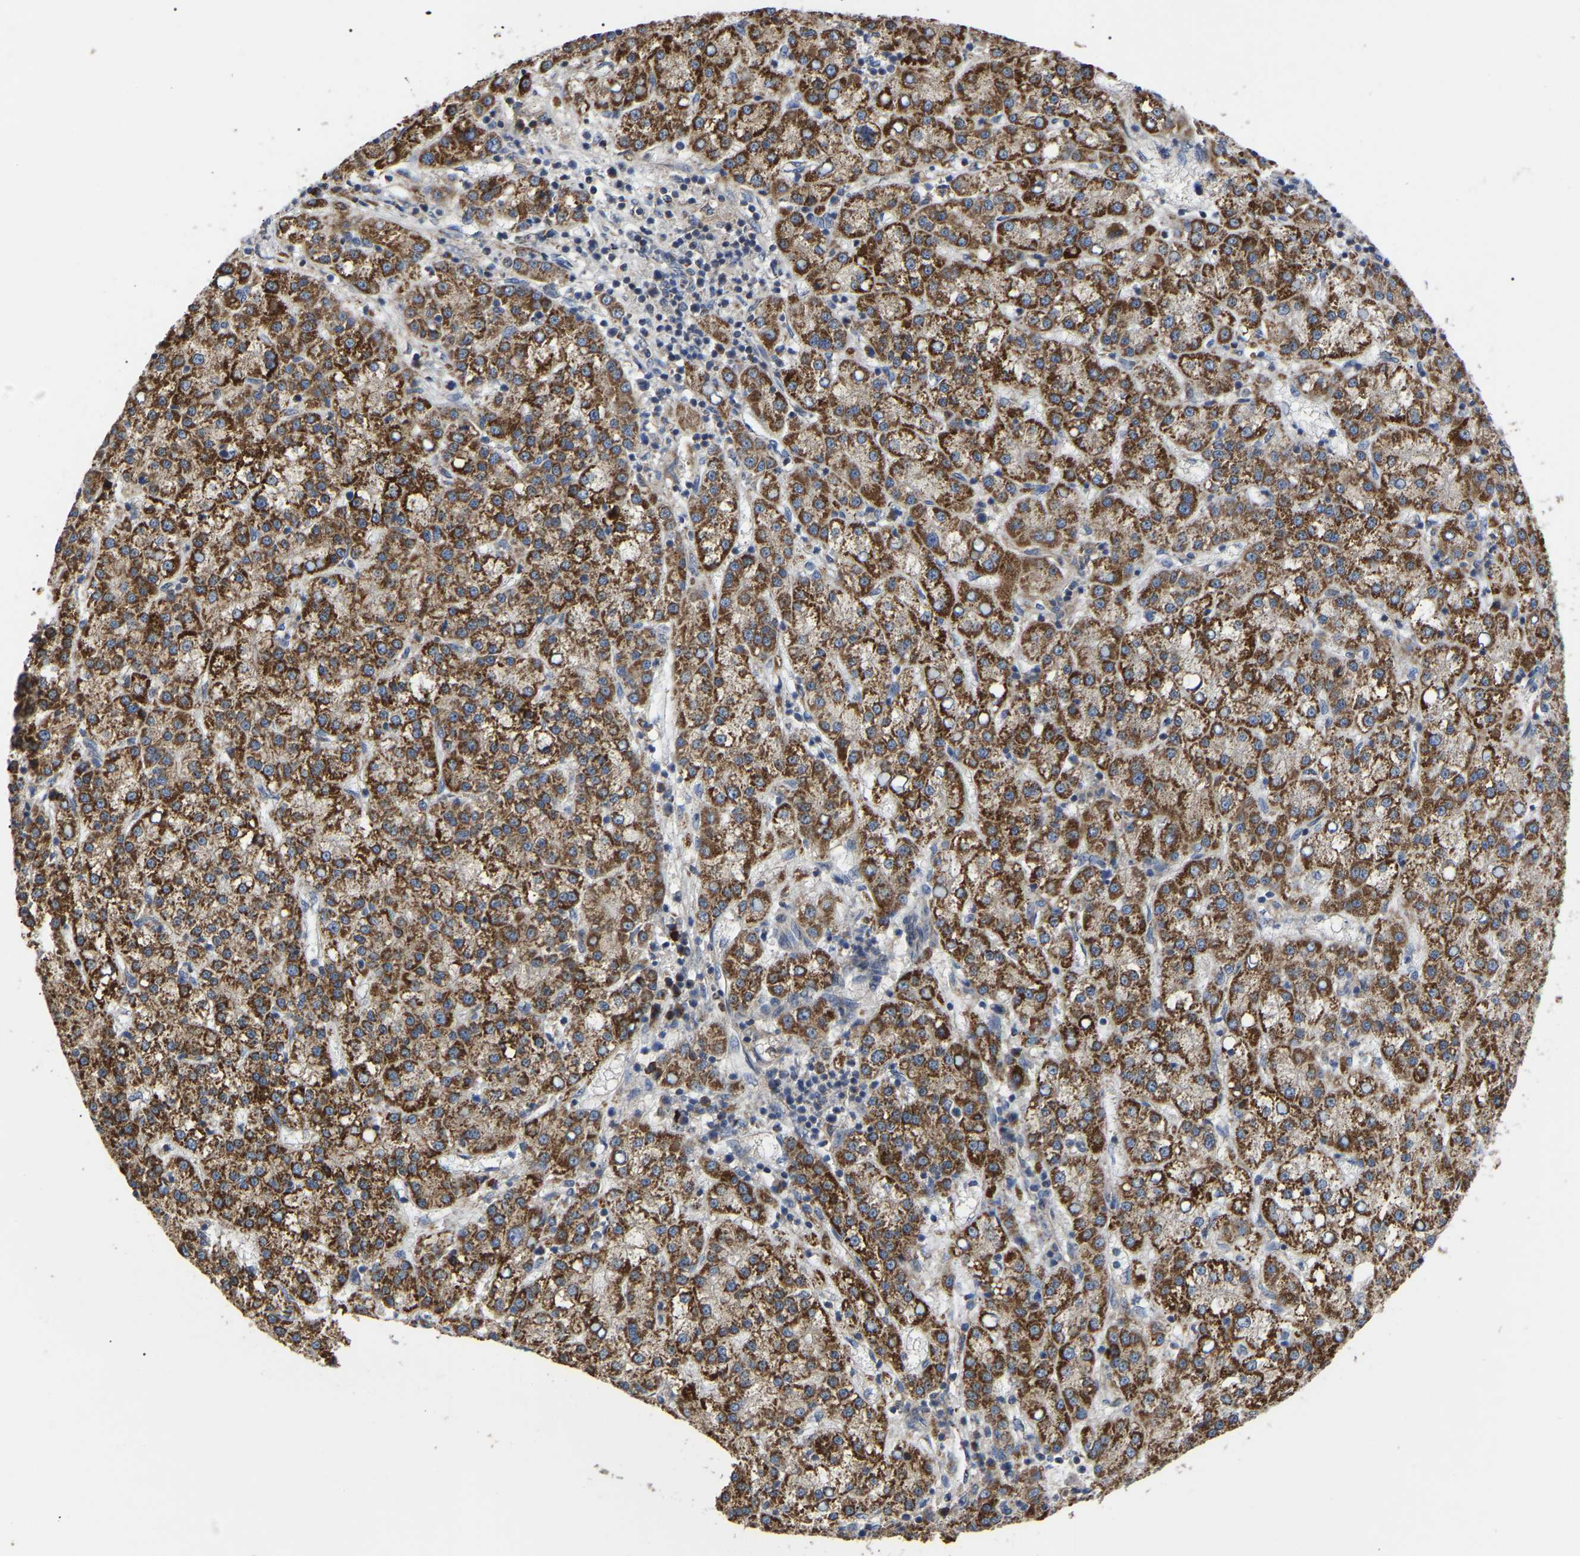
{"staining": {"intensity": "strong", "quantity": ">75%", "location": "cytoplasmic/membranous"}, "tissue": "liver cancer", "cell_type": "Tumor cells", "image_type": "cancer", "snomed": [{"axis": "morphology", "description": "Carcinoma, Hepatocellular, NOS"}, {"axis": "topography", "description": "Liver"}], "caption": "DAB immunohistochemical staining of human liver cancer (hepatocellular carcinoma) shows strong cytoplasmic/membranous protein staining in approximately >75% of tumor cells. (DAB IHC, brown staining for protein, blue staining for nuclei).", "gene": "GCC1", "patient": {"sex": "female", "age": 58}}